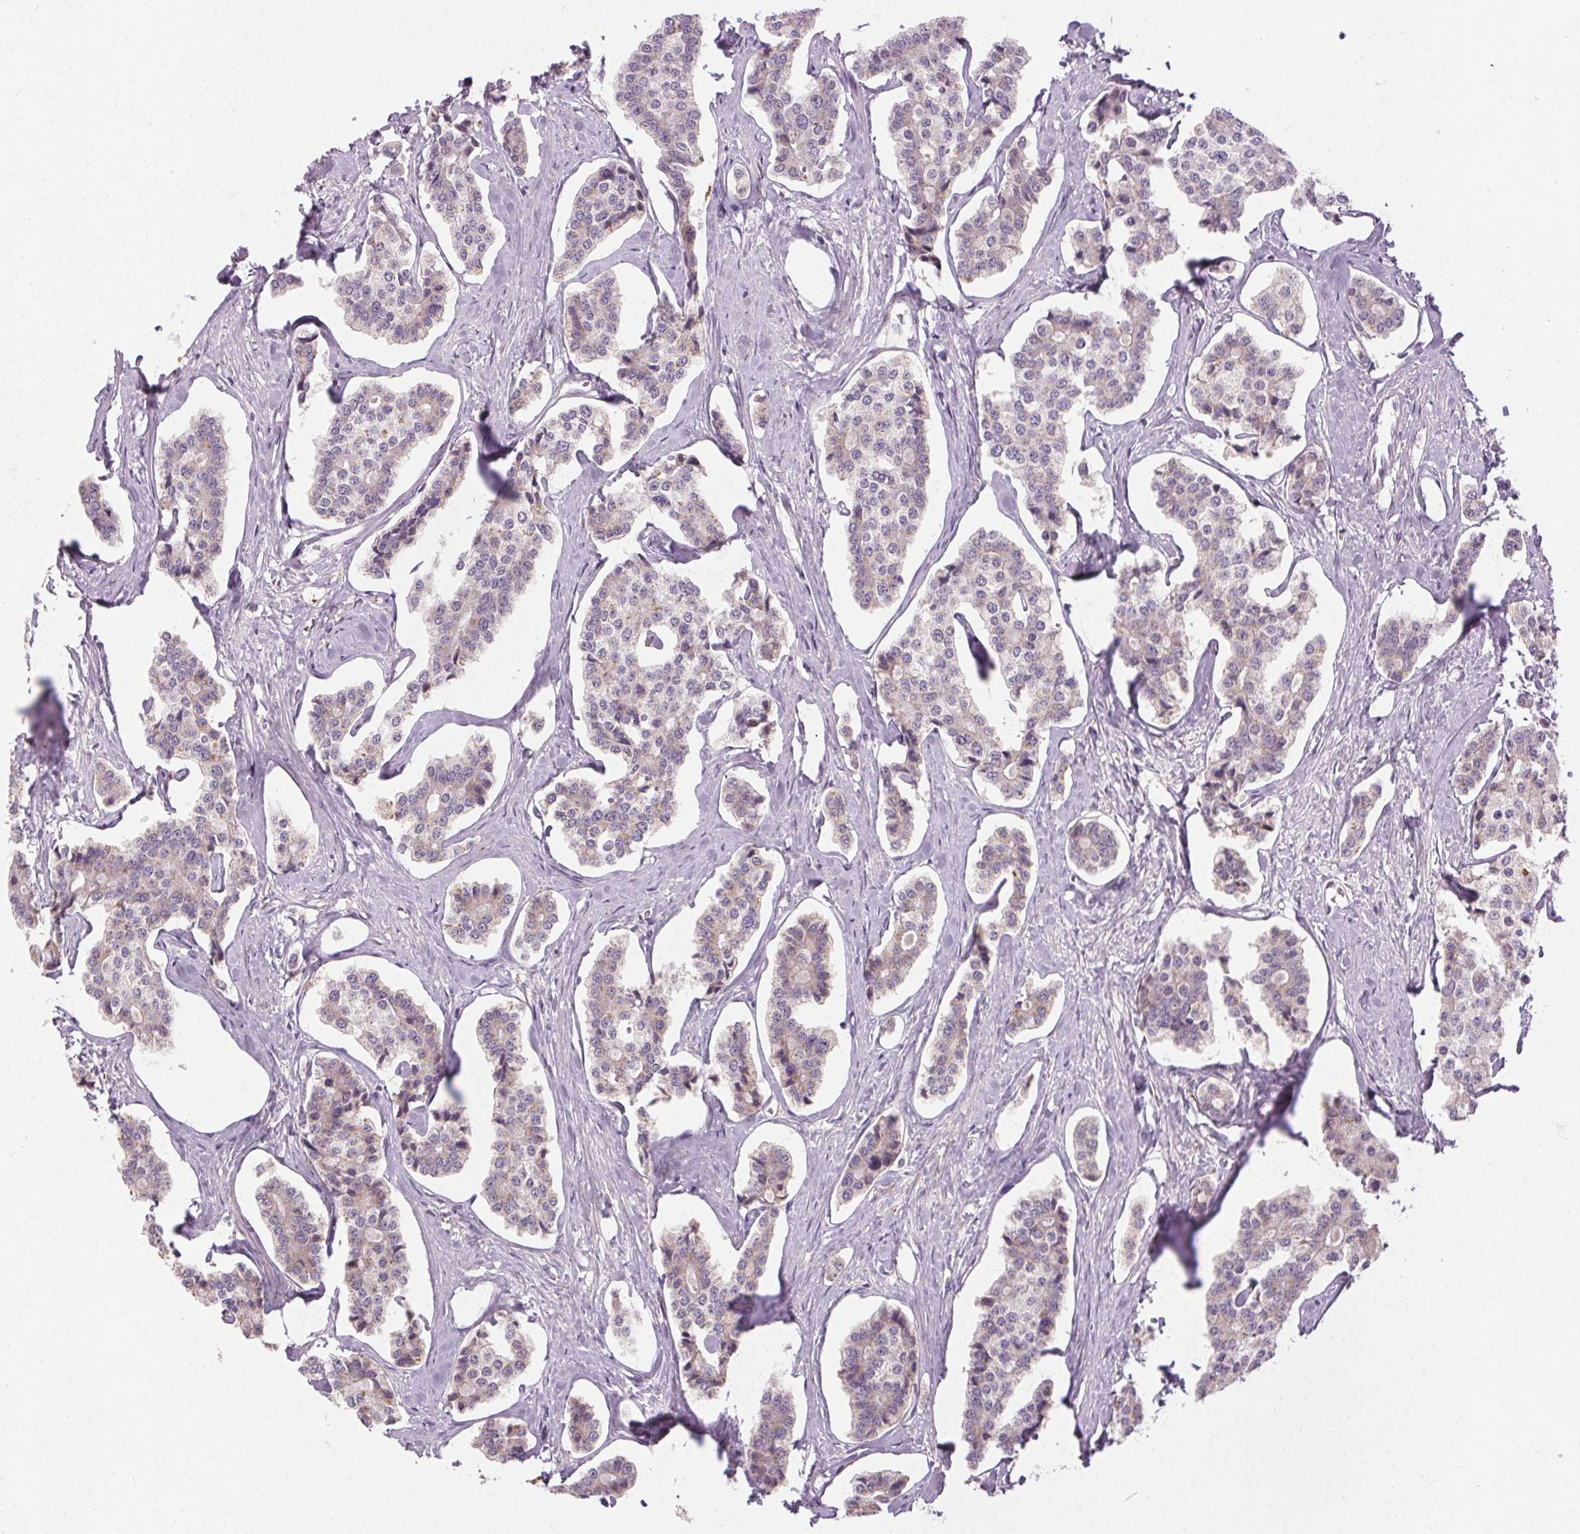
{"staining": {"intensity": "weak", "quantity": "<25%", "location": "cytoplasmic/membranous"}, "tissue": "carcinoid", "cell_type": "Tumor cells", "image_type": "cancer", "snomed": [{"axis": "morphology", "description": "Carcinoid, malignant, NOS"}, {"axis": "topography", "description": "Small intestine"}], "caption": "Immunohistochemical staining of human carcinoid shows no significant expression in tumor cells.", "gene": "REP15", "patient": {"sex": "female", "age": 65}}